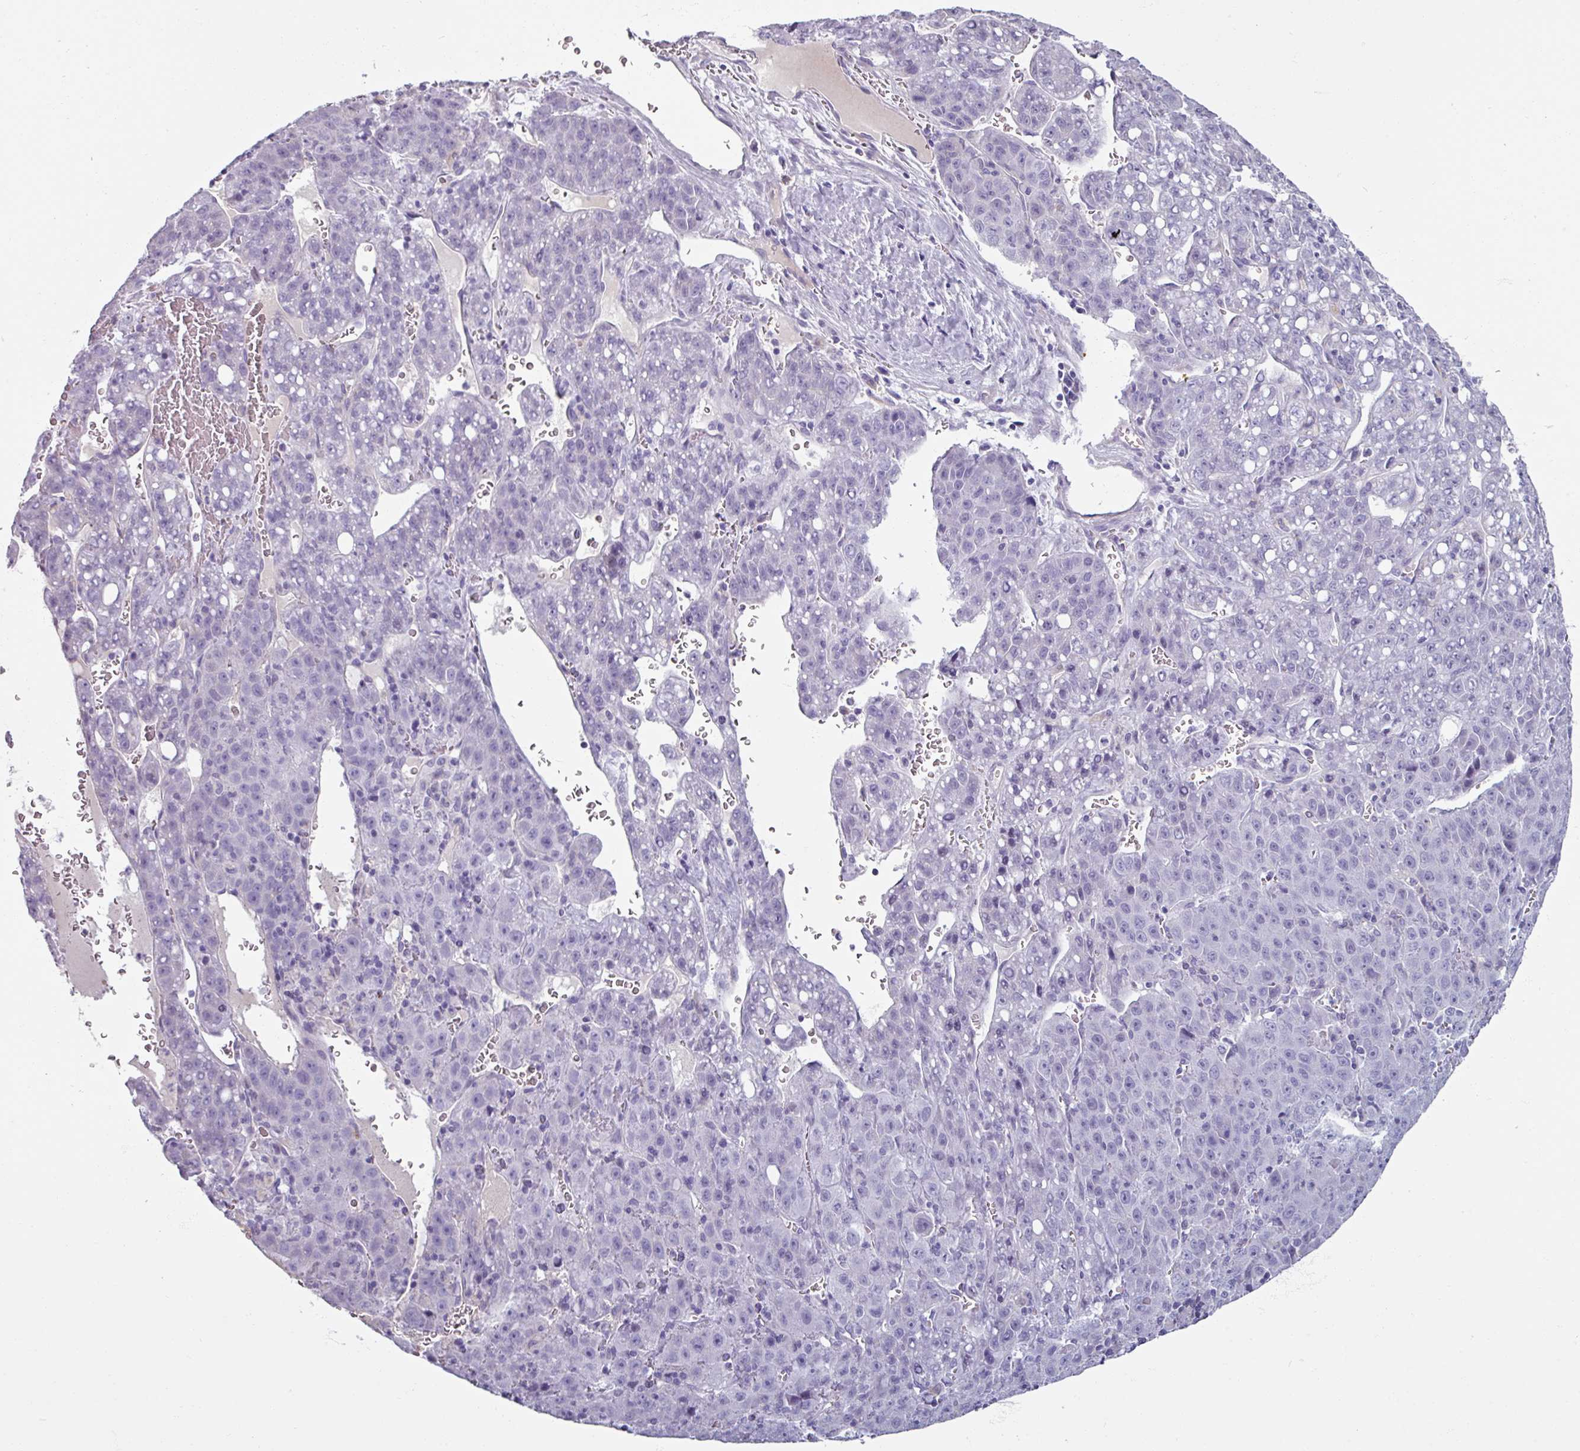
{"staining": {"intensity": "negative", "quantity": "none", "location": "none"}, "tissue": "liver cancer", "cell_type": "Tumor cells", "image_type": "cancer", "snomed": [{"axis": "morphology", "description": "Carcinoma, Hepatocellular, NOS"}, {"axis": "topography", "description": "Liver"}], "caption": "Tumor cells show no significant staining in liver cancer (hepatocellular carcinoma).", "gene": "SPESP1", "patient": {"sex": "female", "age": 53}}